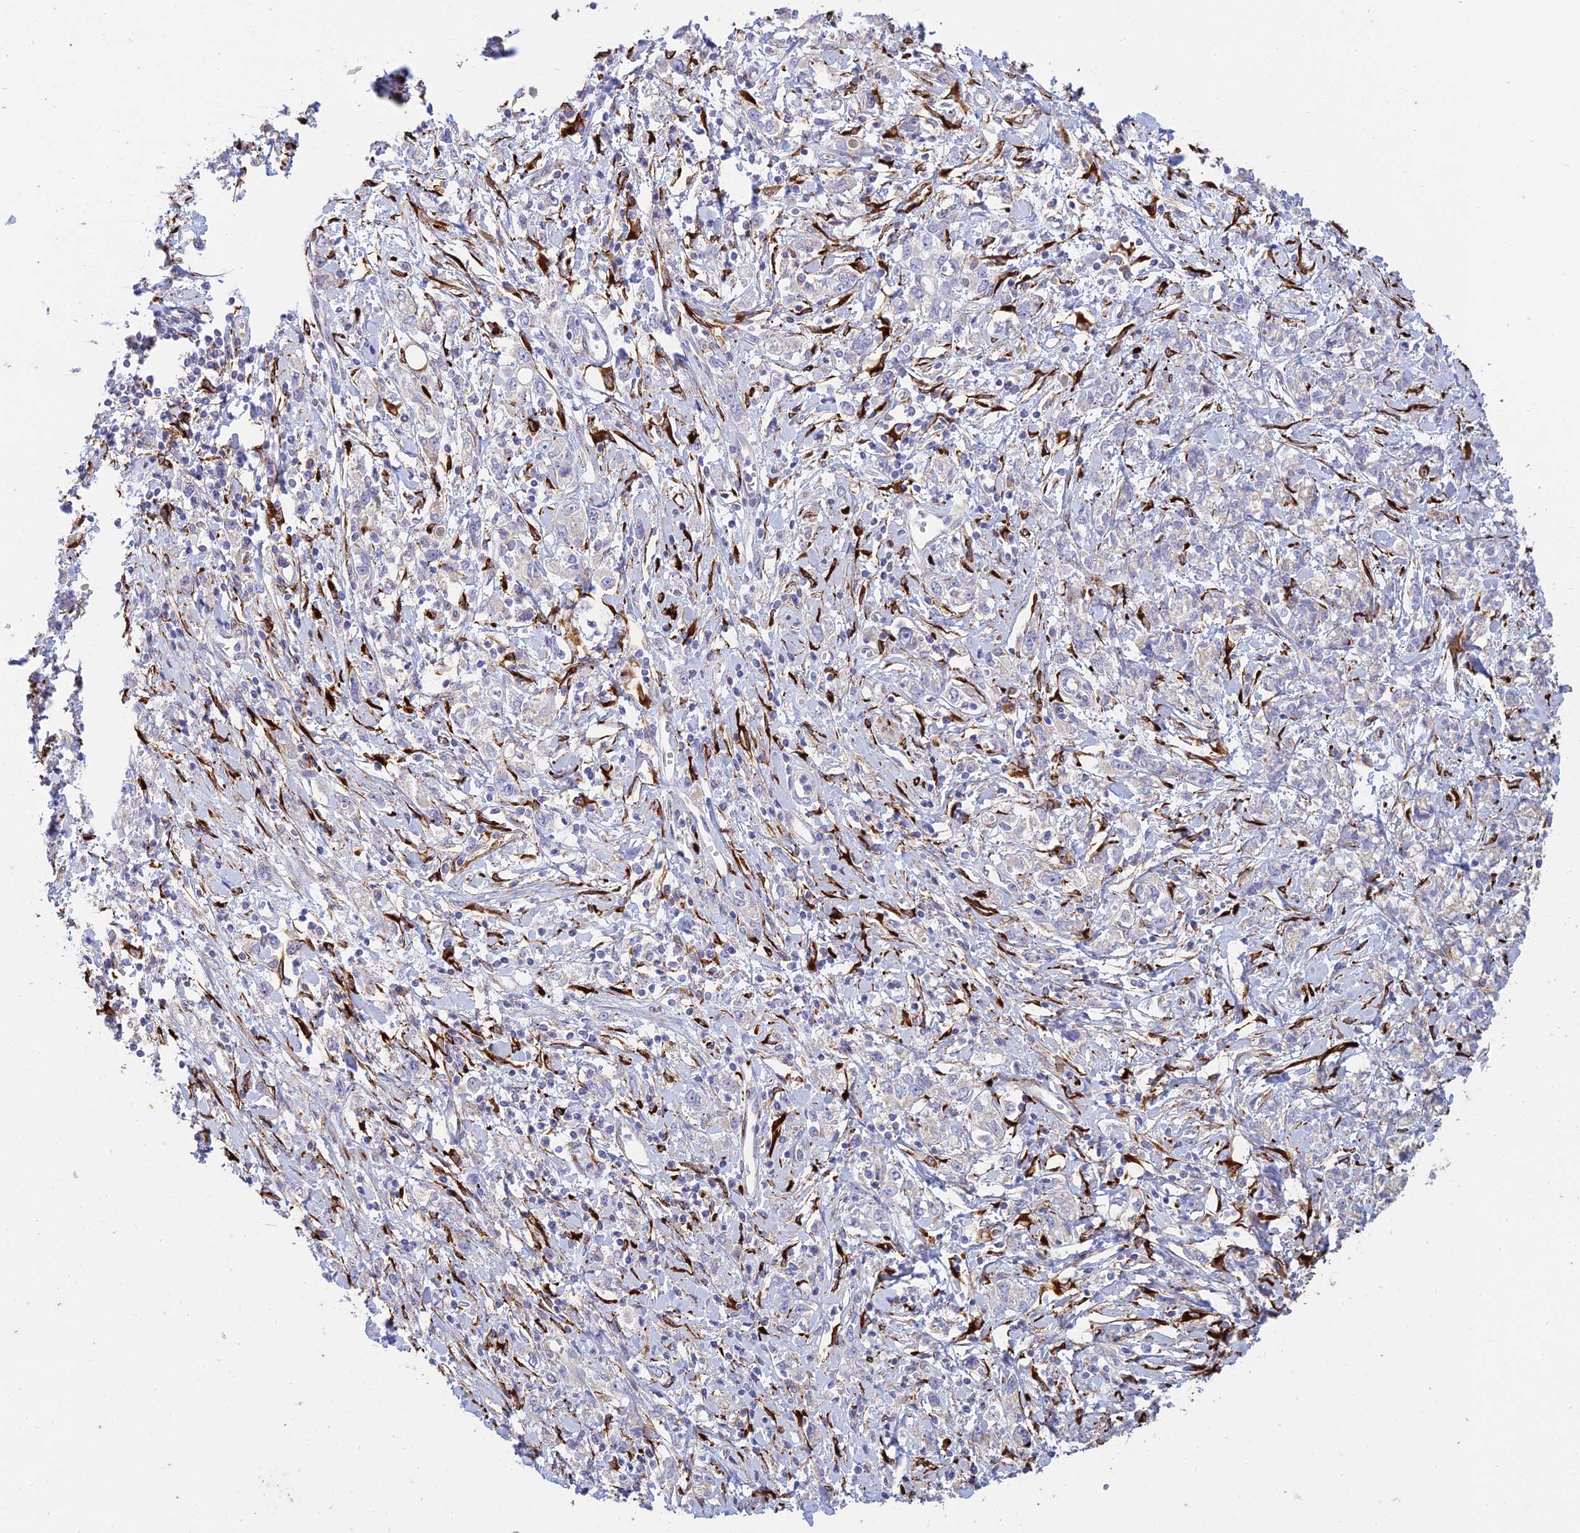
{"staining": {"intensity": "negative", "quantity": "none", "location": "none"}, "tissue": "stomach cancer", "cell_type": "Tumor cells", "image_type": "cancer", "snomed": [{"axis": "morphology", "description": "Adenocarcinoma, NOS"}, {"axis": "topography", "description": "Stomach"}], "caption": "High power microscopy photomicrograph of an IHC histopathology image of stomach cancer (adenocarcinoma), revealing no significant staining in tumor cells.", "gene": "RCN3", "patient": {"sex": "female", "age": 76}}